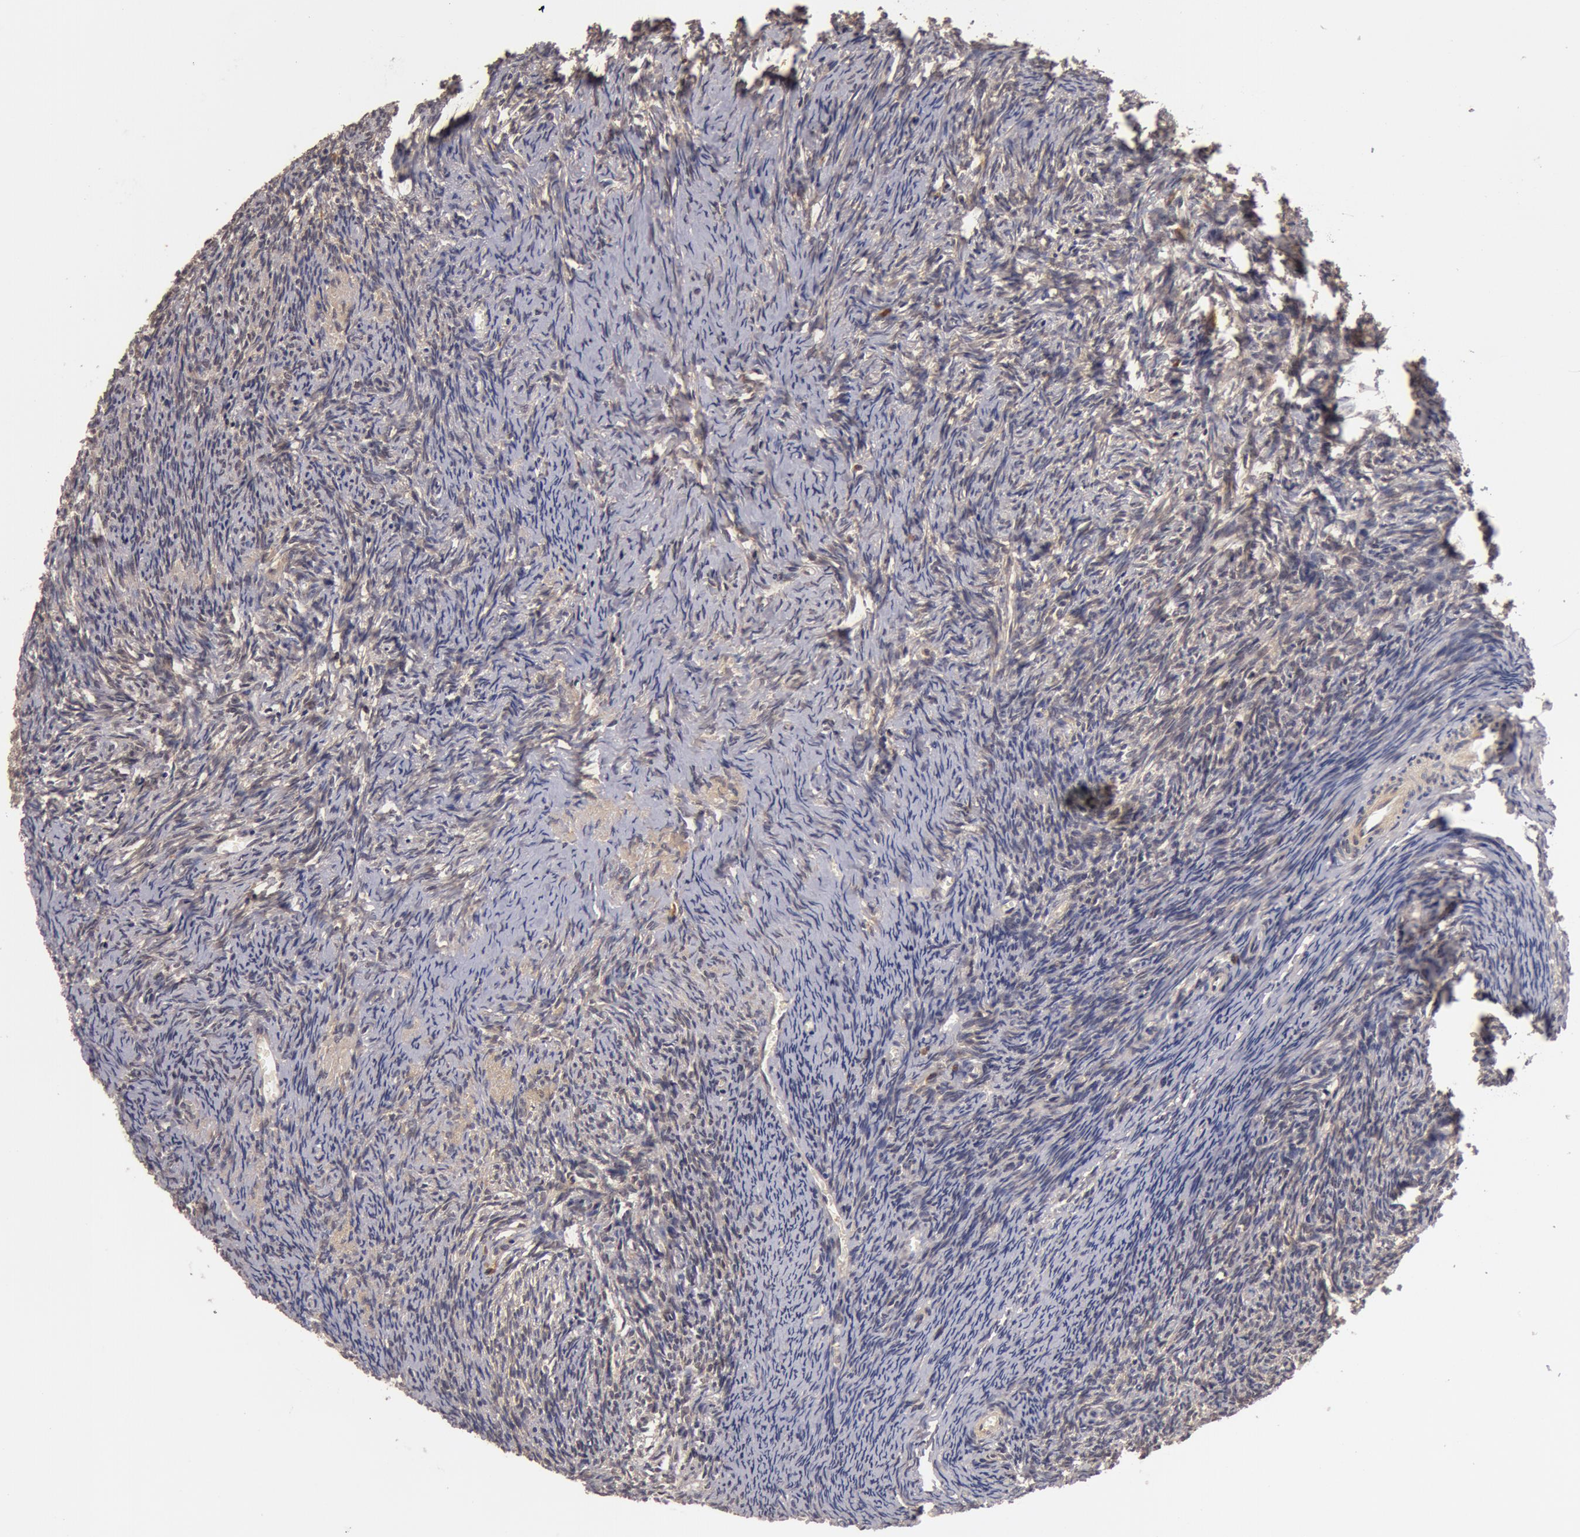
{"staining": {"intensity": "weak", "quantity": "25%-75%", "location": "cytoplasmic/membranous"}, "tissue": "ovary", "cell_type": "Ovarian stroma cells", "image_type": "normal", "snomed": [{"axis": "morphology", "description": "Normal tissue, NOS"}, {"axis": "topography", "description": "Ovary"}], "caption": "Ovarian stroma cells exhibit low levels of weak cytoplasmic/membranous positivity in approximately 25%-75% of cells in benign human ovary. (DAB IHC, brown staining for protein, blue staining for nuclei).", "gene": "BCHE", "patient": {"sex": "female", "age": 54}}